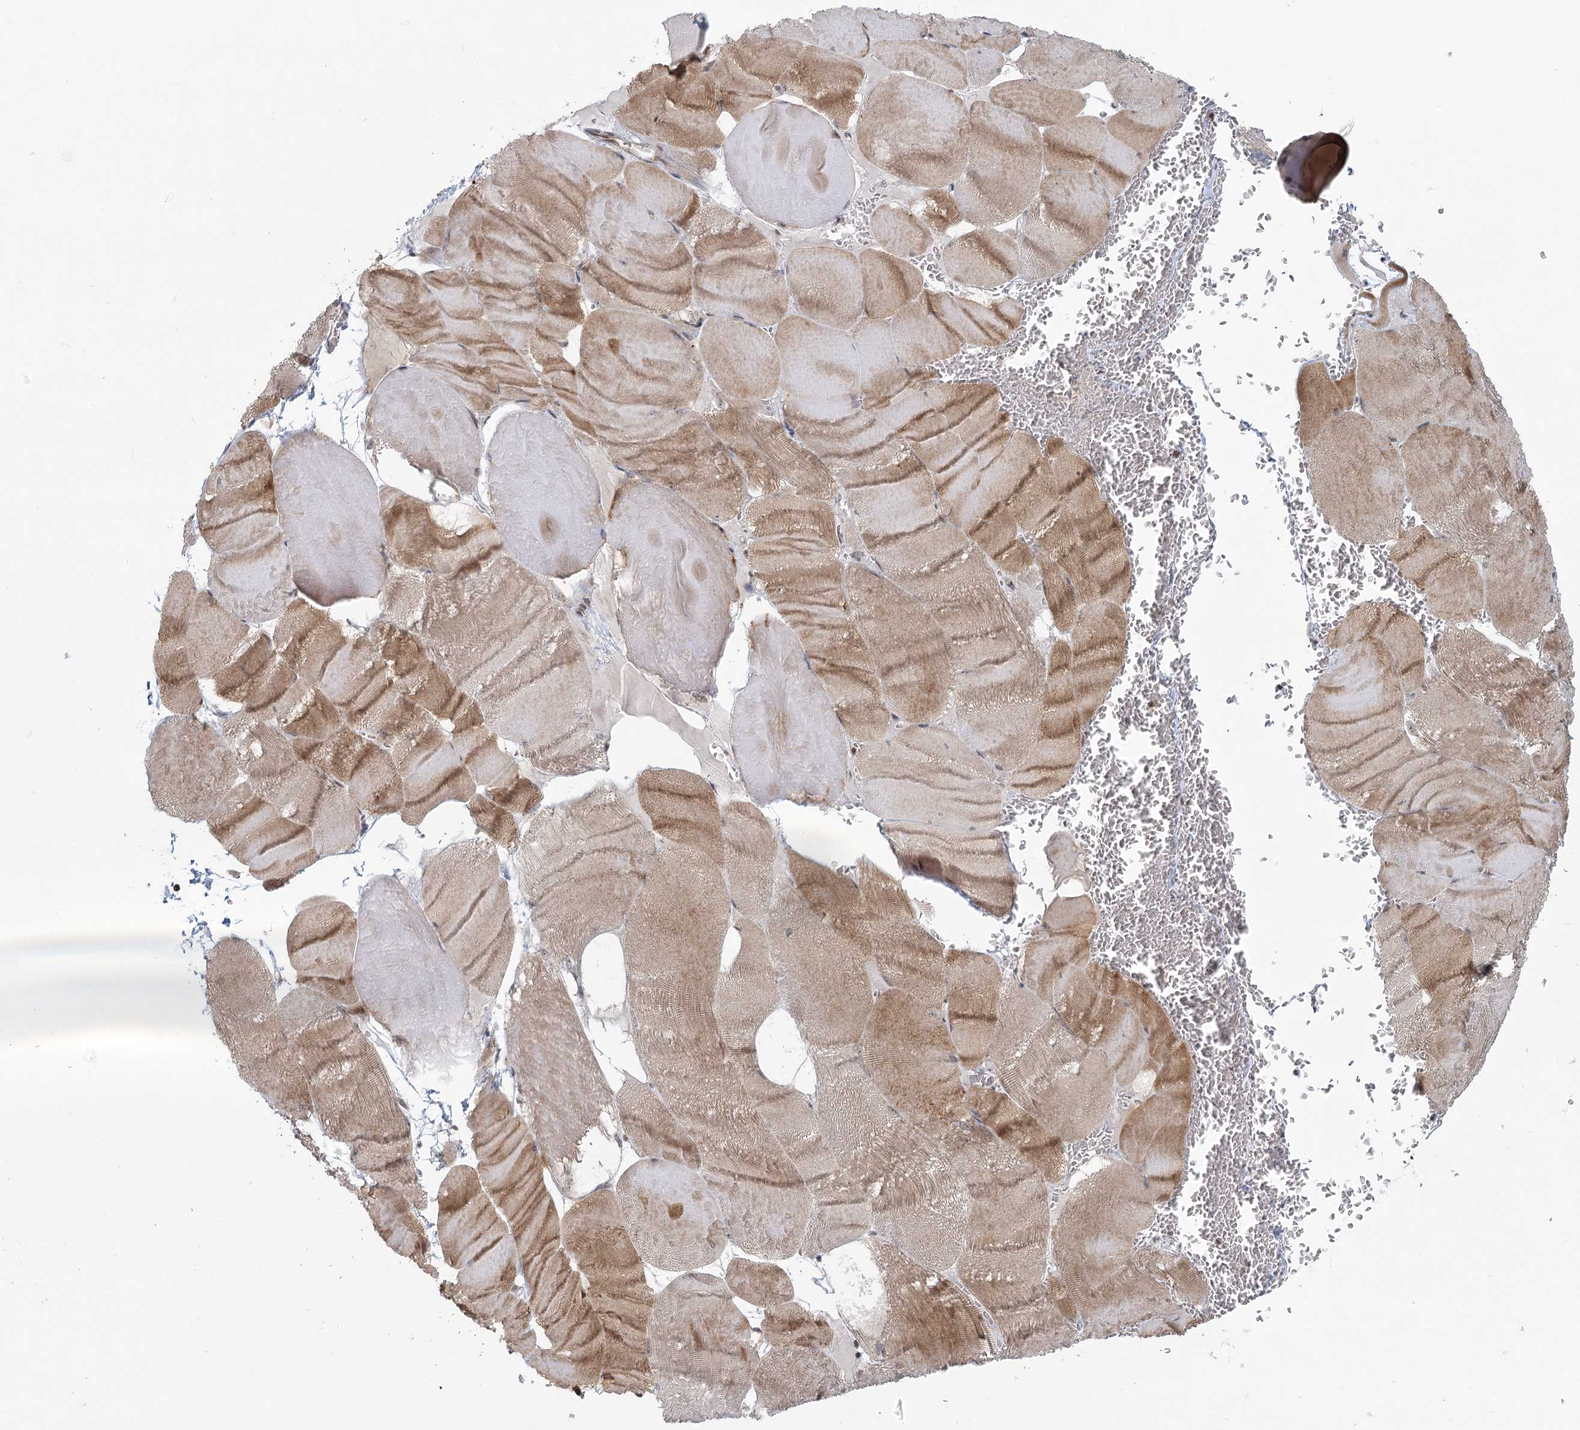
{"staining": {"intensity": "moderate", "quantity": ">75%", "location": "cytoplasmic/membranous"}, "tissue": "skeletal muscle", "cell_type": "Myocytes", "image_type": "normal", "snomed": [{"axis": "morphology", "description": "Normal tissue, NOS"}, {"axis": "morphology", "description": "Basal cell carcinoma"}, {"axis": "topography", "description": "Skeletal muscle"}], "caption": "Skeletal muscle stained for a protein demonstrates moderate cytoplasmic/membranous positivity in myocytes.", "gene": "R3HCC1L", "patient": {"sex": "female", "age": 64}}